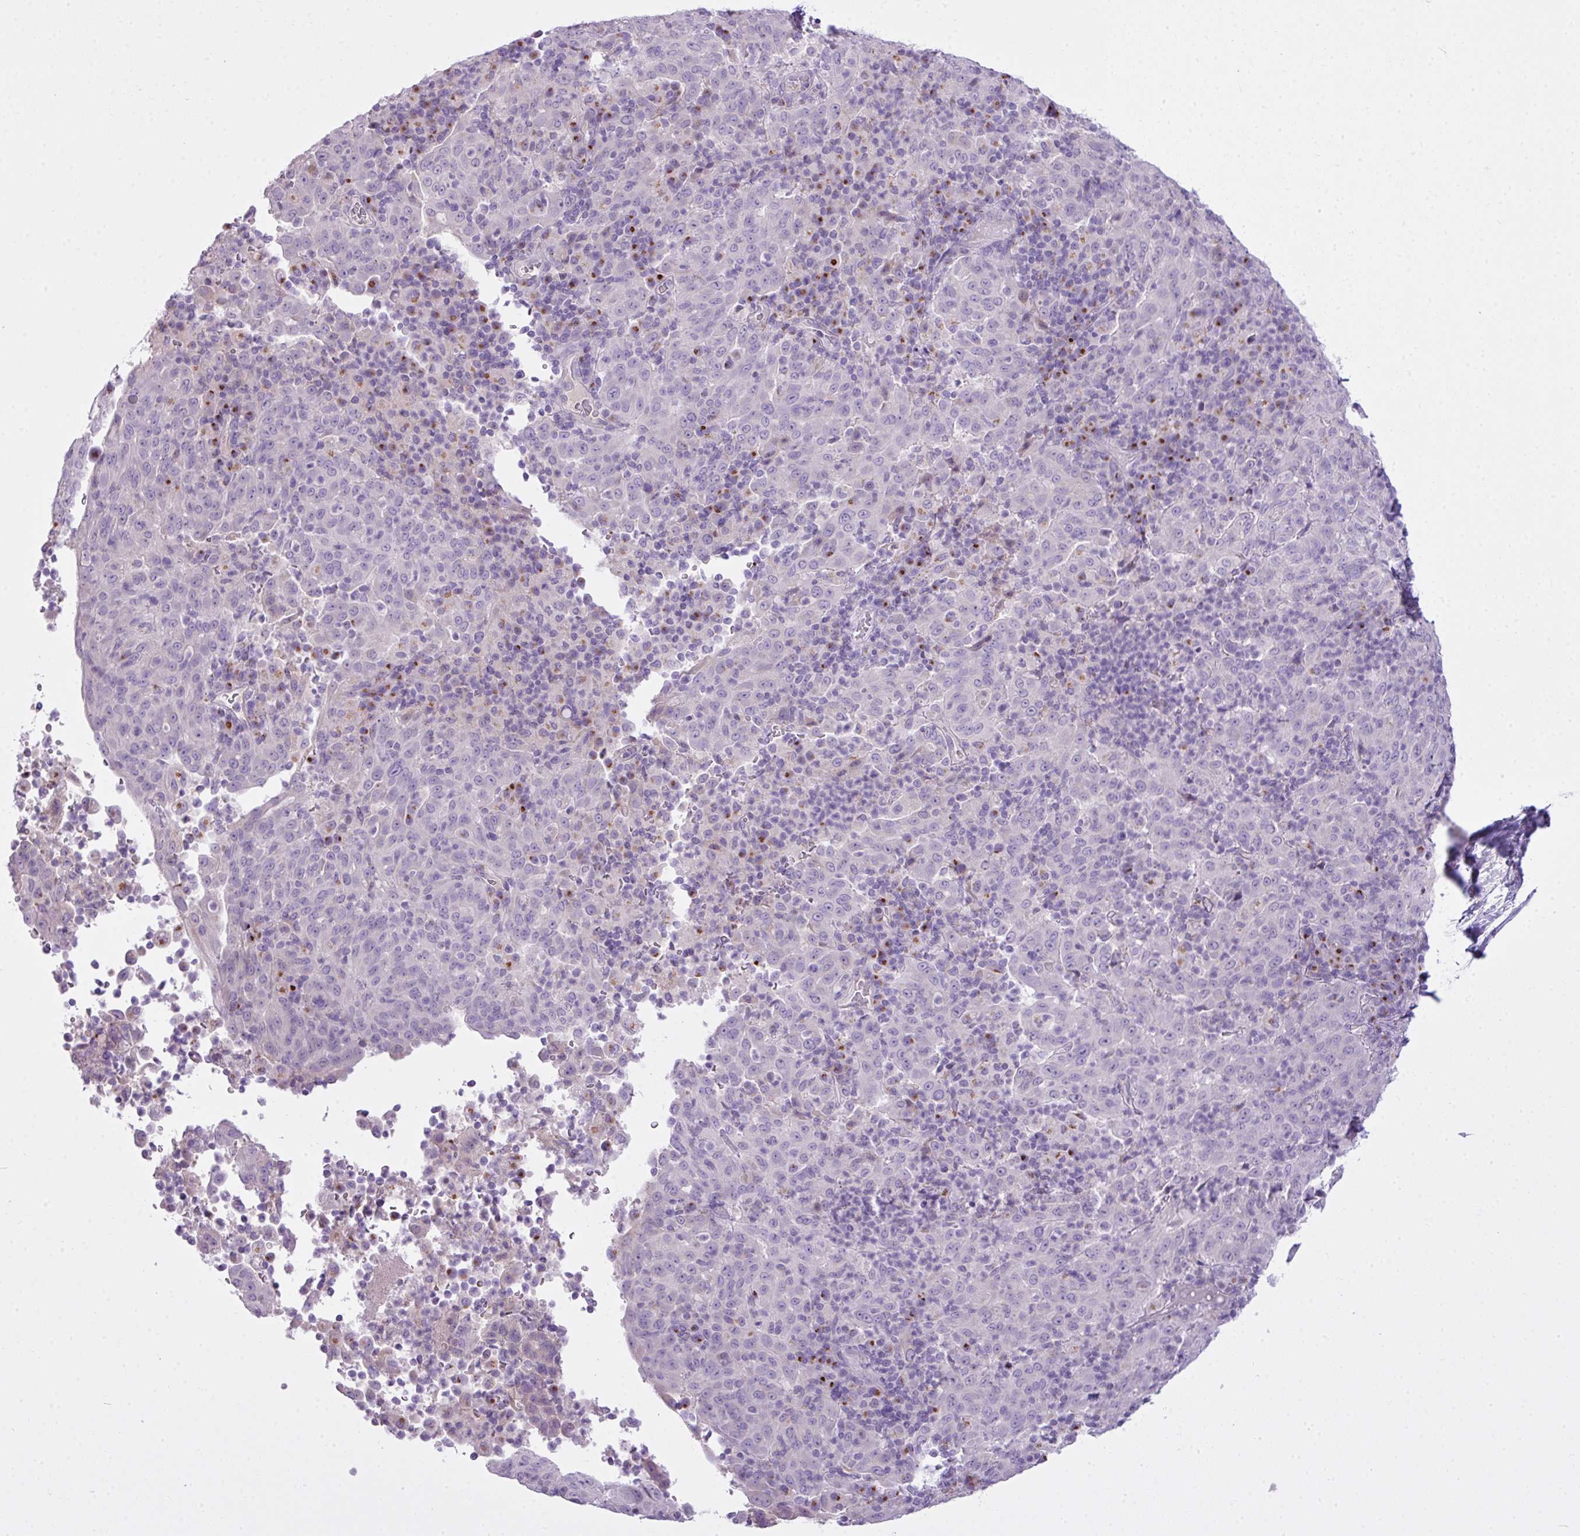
{"staining": {"intensity": "negative", "quantity": "none", "location": "none"}, "tissue": "pancreatic cancer", "cell_type": "Tumor cells", "image_type": "cancer", "snomed": [{"axis": "morphology", "description": "Adenocarcinoma, NOS"}, {"axis": "topography", "description": "Pancreas"}], "caption": "Tumor cells are negative for protein expression in human pancreatic cancer. Nuclei are stained in blue.", "gene": "FAM43A", "patient": {"sex": "male", "age": 63}}